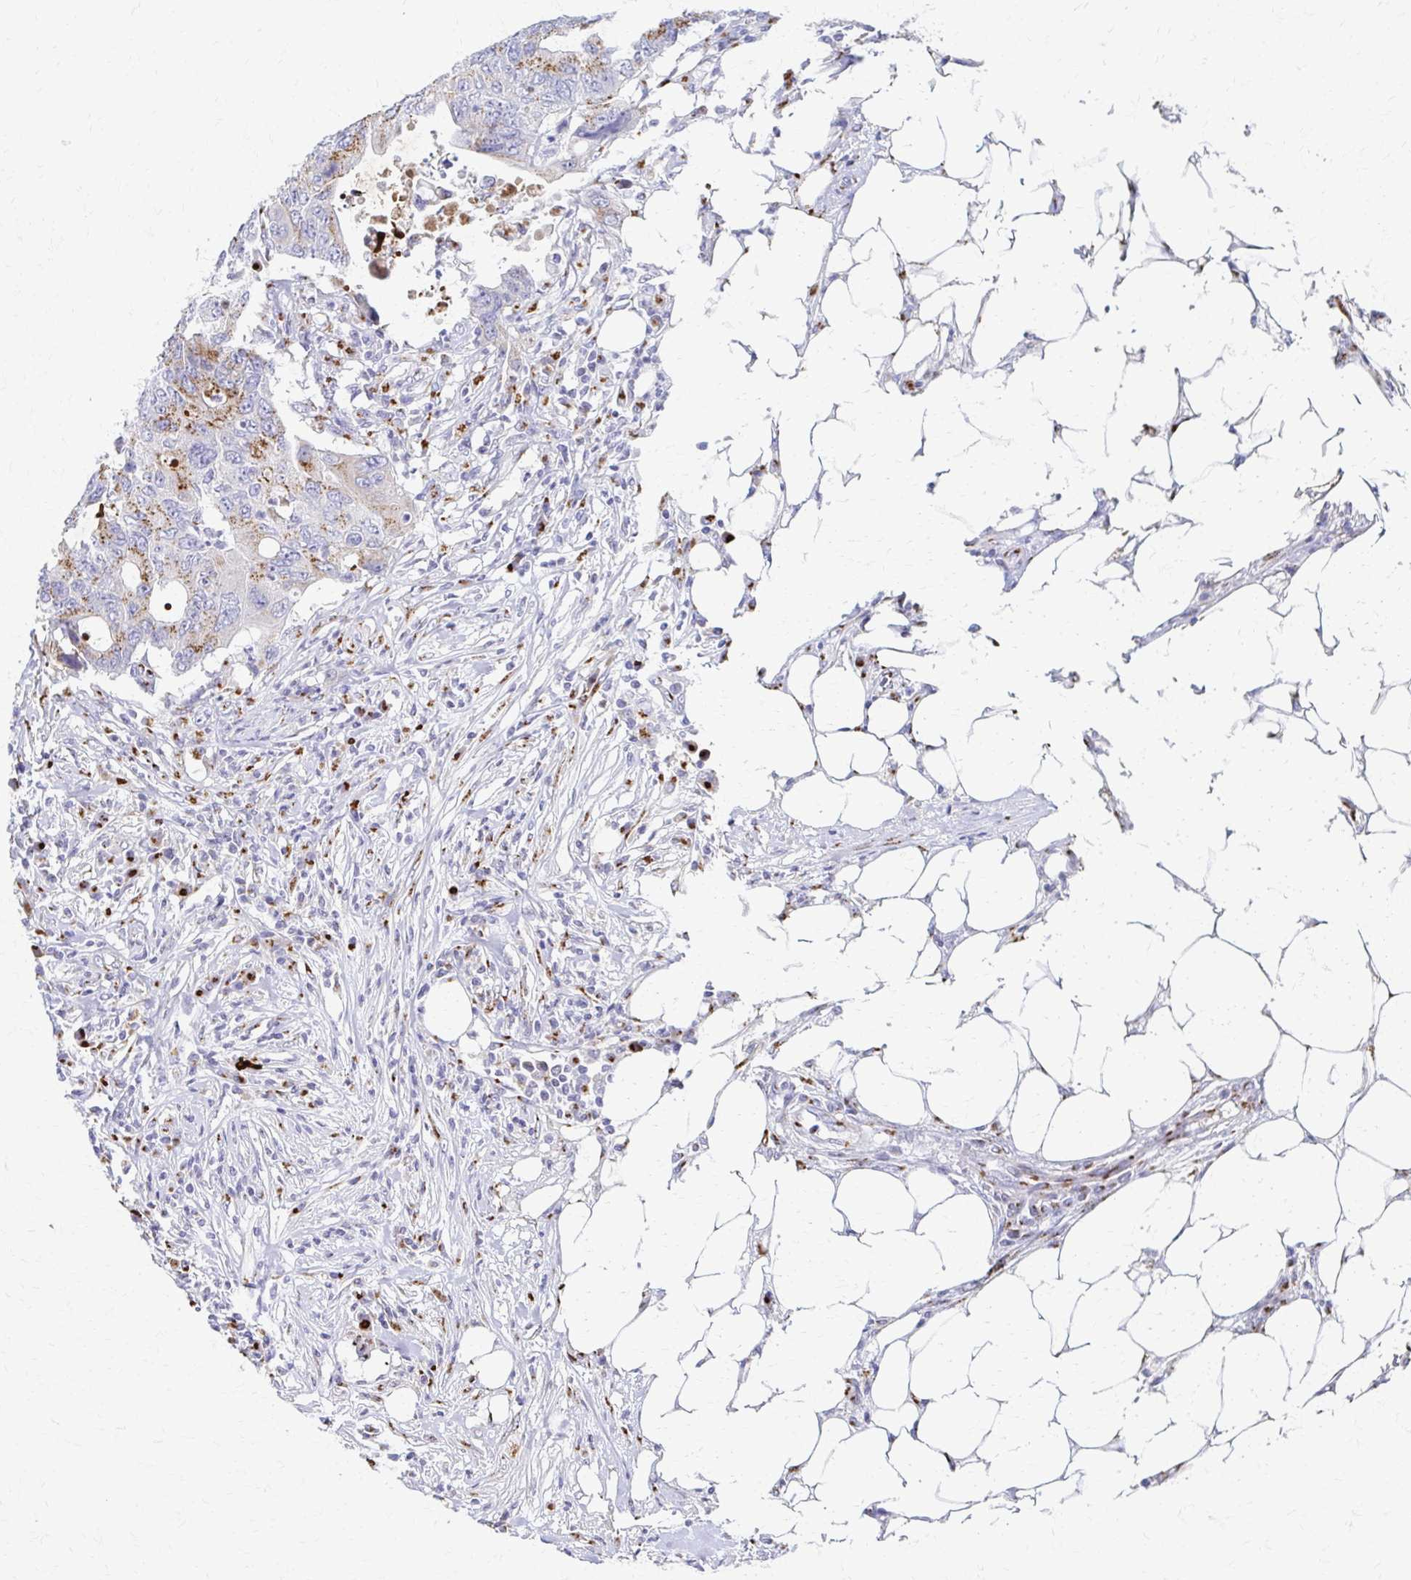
{"staining": {"intensity": "moderate", "quantity": "25%-75%", "location": "cytoplasmic/membranous"}, "tissue": "colorectal cancer", "cell_type": "Tumor cells", "image_type": "cancer", "snomed": [{"axis": "morphology", "description": "Adenocarcinoma, NOS"}, {"axis": "topography", "description": "Colon"}], "caption": "The image displays immunohistochemical staining of colorectal cancer (adenocarcinoma). There is moderate cytoplasmic/membranous expression is present in approximately 25%-75% of tumor cells.", "gene": "TM9SF1", "patient": {"sex": "male", "age": 71}}